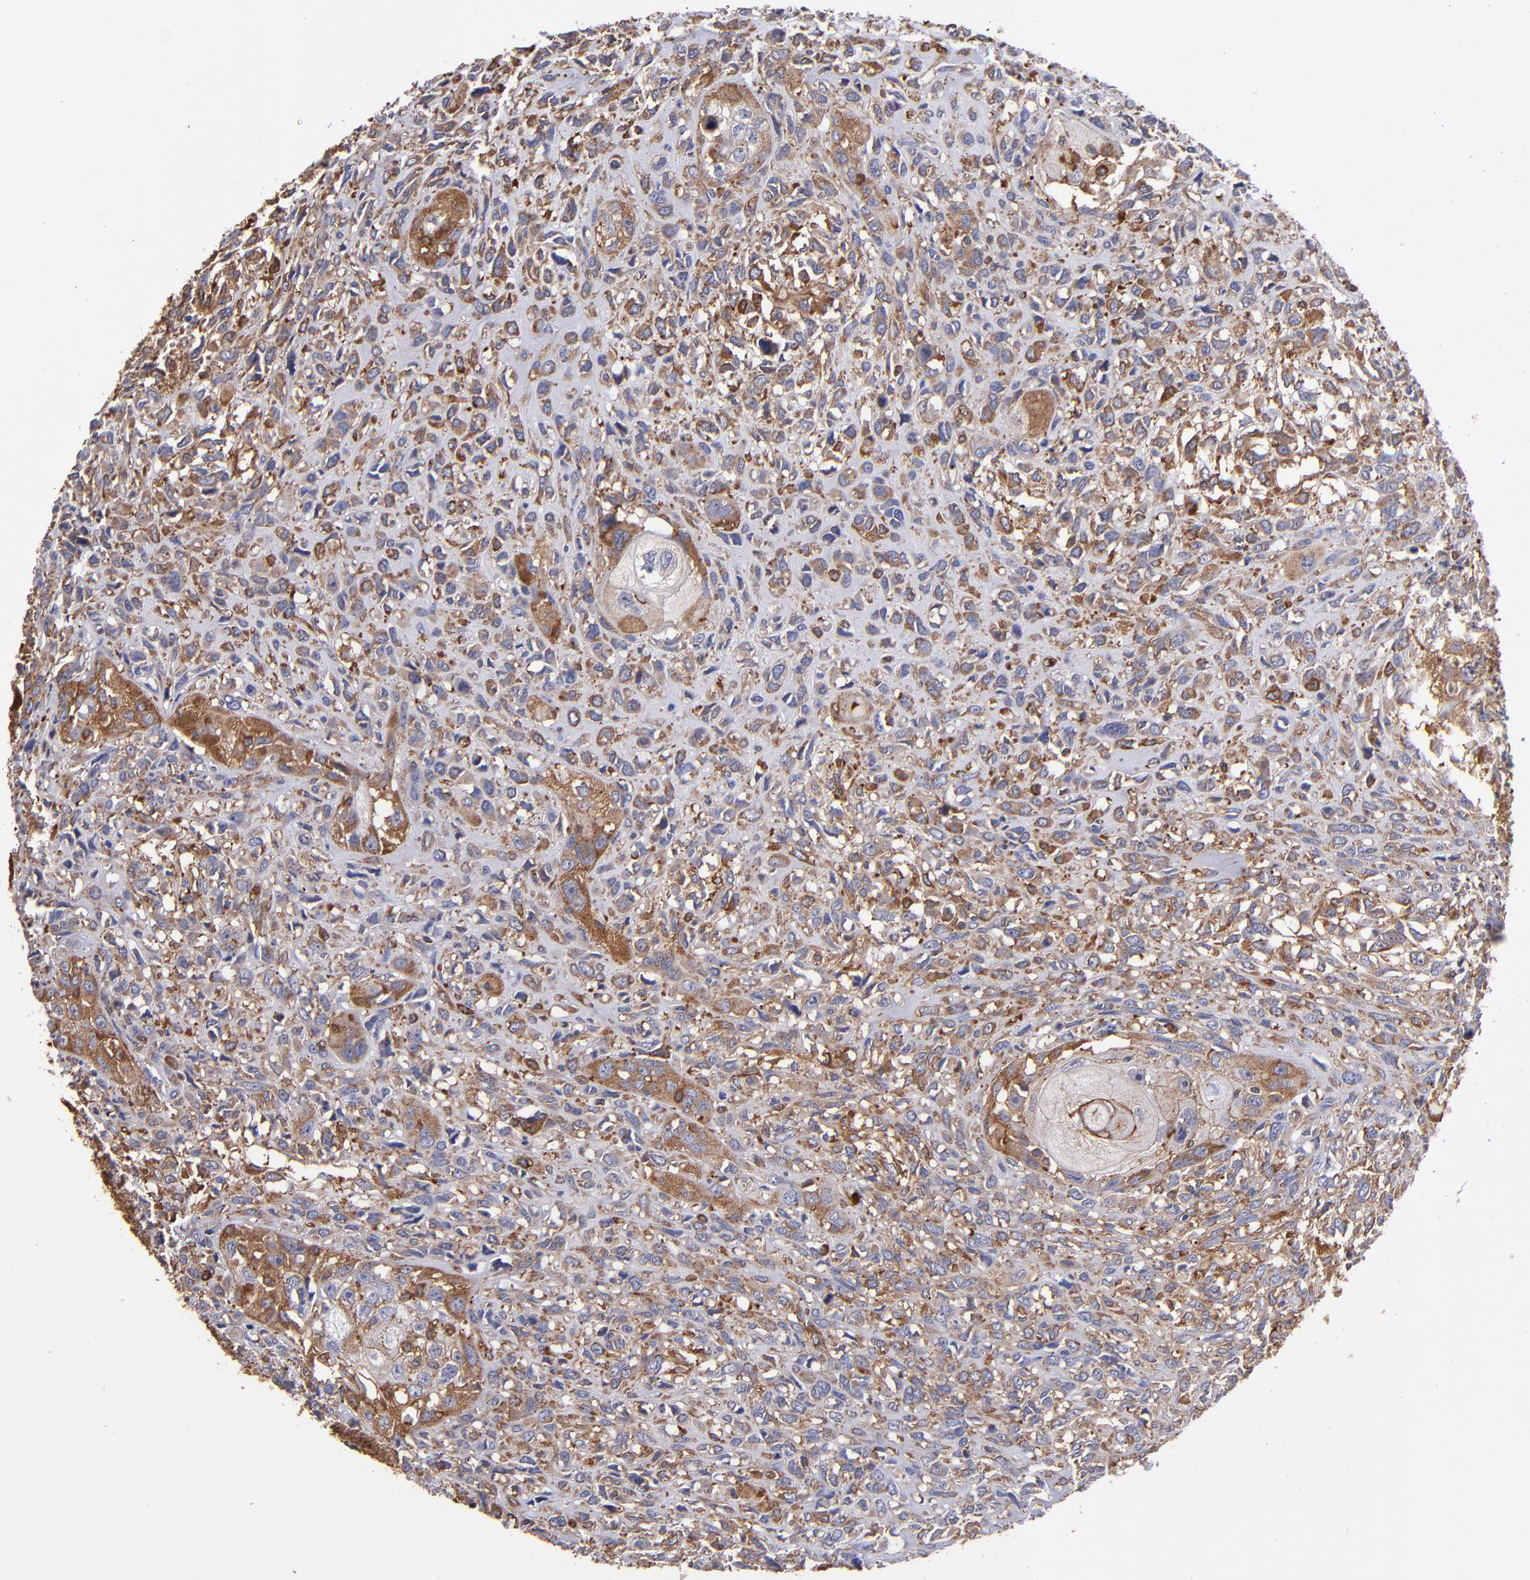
{"staining": {"intensity": "moderate", "quantity": ">75%", "location": "cytoplasmic/membranous"}, "tissue": "head and neck cancer", "cell_type": "Tumor cells", "image_type": "cancer", "snomed": [{"axis": "morphology", "description": "Neoplasm, malignant, NOS"}, {"axis": "topography", "description": "Salivary gland"}, {"axis": "topography", "description": "Head-Neck"}], "caption": "Protein staining demonstrates moderate cytoplasmic/membranous staining in approximately >75% of tumor cells in malignant neoplasm (head and neck).", "gene": "MVP", "patient": {"sex": "male", "age": 43}}